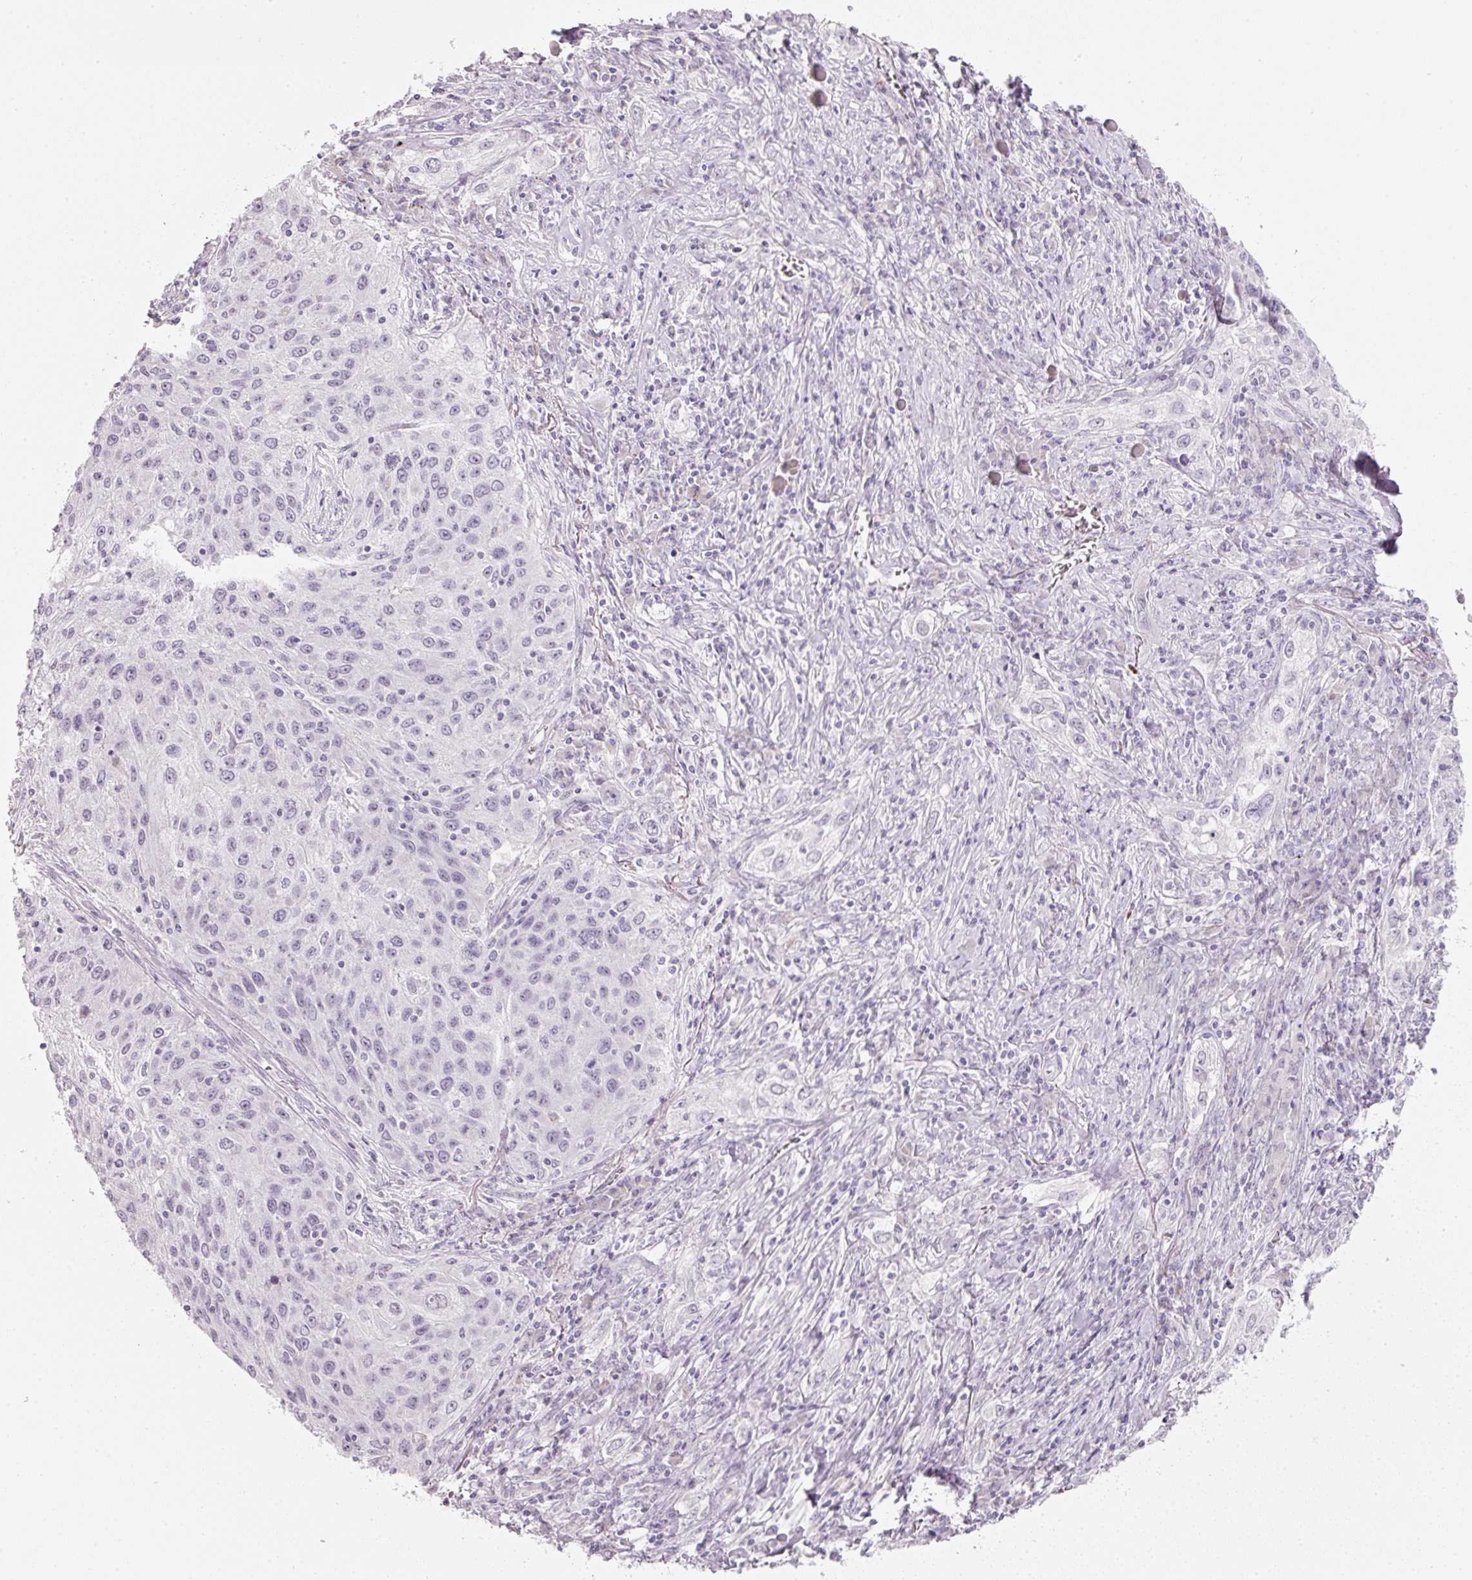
{"staining": {"intensity": "negative", "quantity": "none", "location": "none"}, "tissue": "lung cancer", "cell_type": "Tumor cells", "image_type": "cancer", "snomed": [{"axis": "morphology", "description": "Squamous cell carcinoma, NOS"}, {"axis": "topography", "description": "Lung"}], "caption": "DAB immunohistochemical staining of human lung squamous cell carcinoma demonstrates no significant staining in tumor cells.", "gene": "ENSG00000206549", "patient": {"sex": "female", "age": 69}}